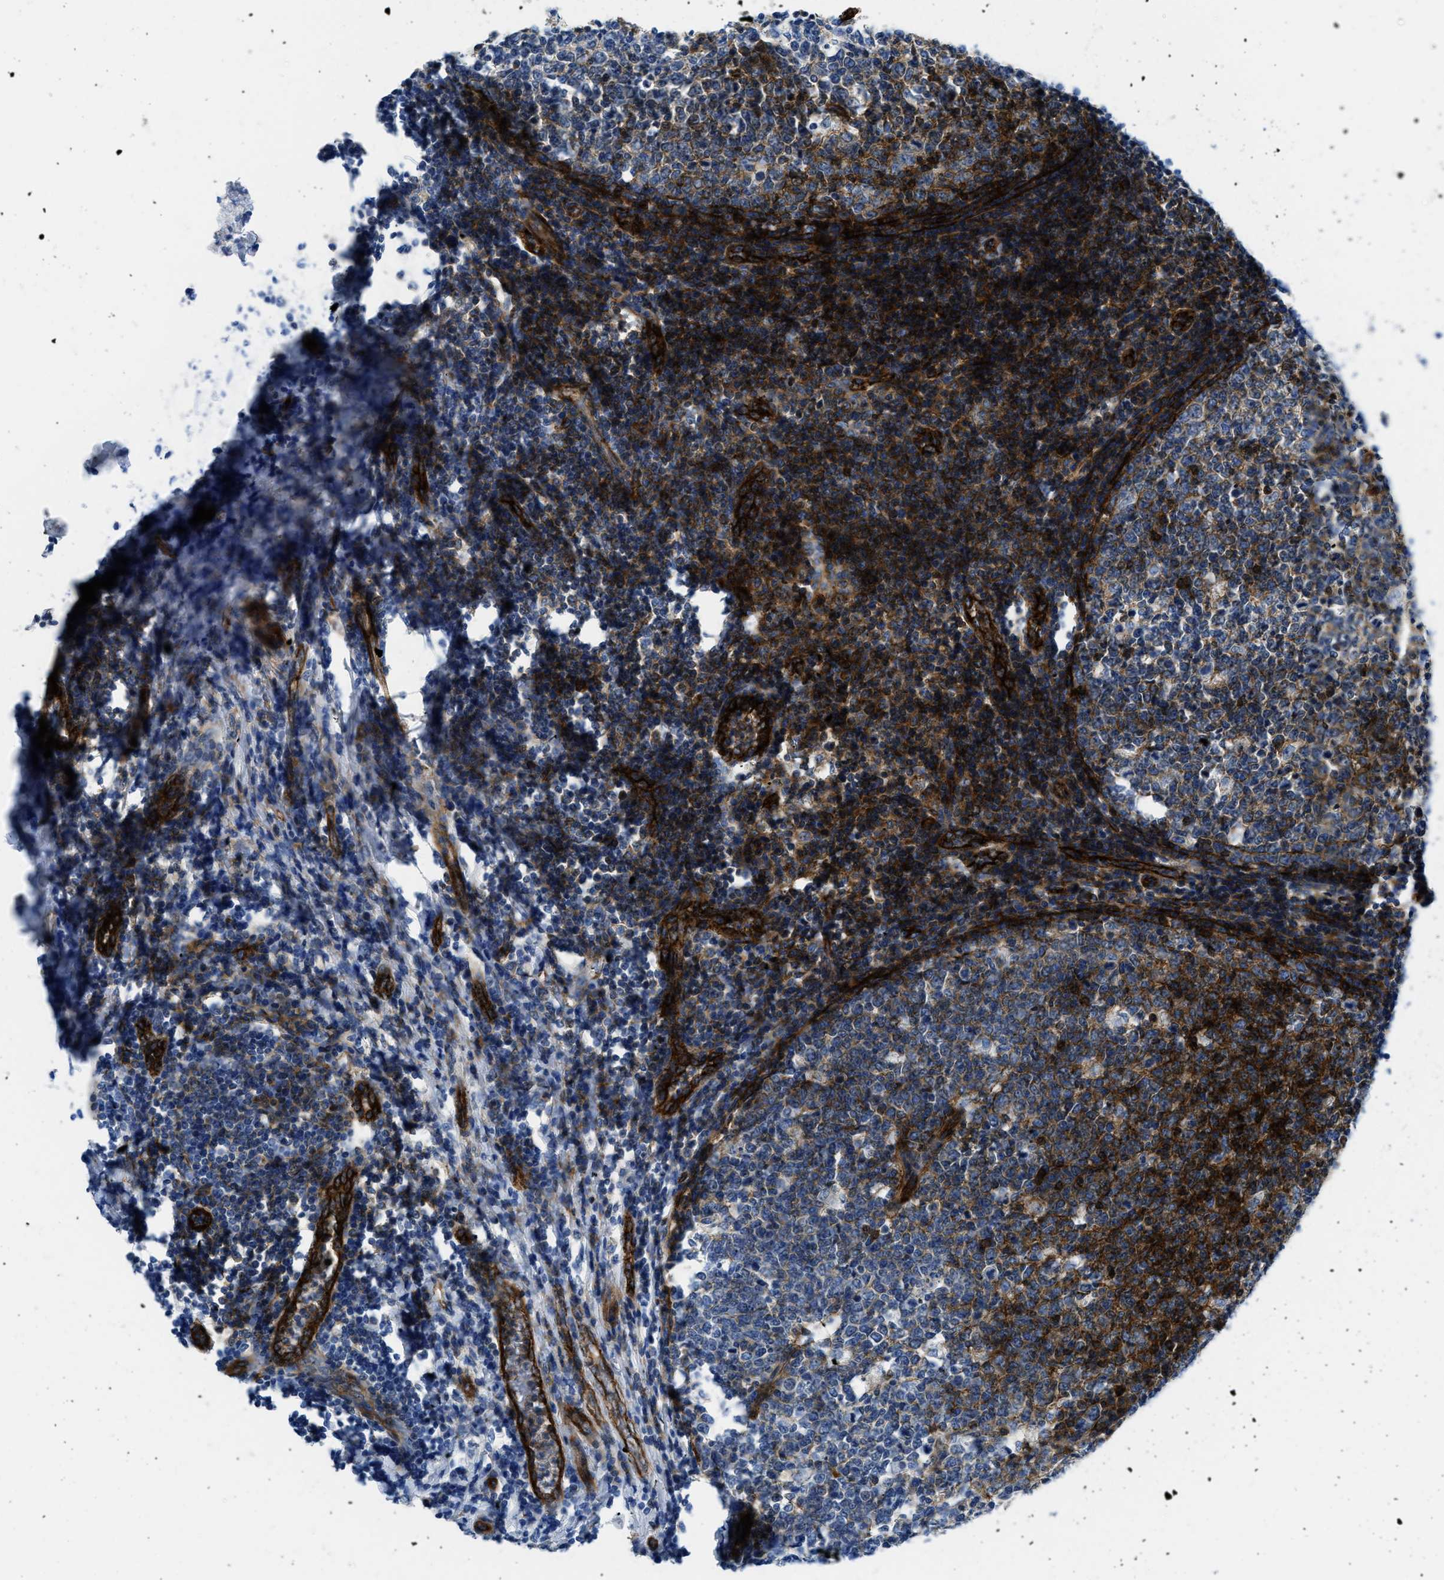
{"staining": {"intensity": "moderate", "quantity": "25%-75%", "location": "cytoplasmic/membranous"}, "tissue": "tonsil", "cell_type": "Germinal center cells", "image_type": "normal", "snomed": [{"axis": "morphology", "description": "Normal tissue, NOS"}, {"axis": "topography", "description": "Tonsil"}], "caption": "Immunohistochemical staining of normal tonsil reveals moderate cytoplasmic/membranous protein expression in approximately 25%-75% of germinal center cells. (DAB = brown stain, brightfield microscopy at high magnification).", "gene": "CUTA", "patient": {"sex": "female", "age": 19}}